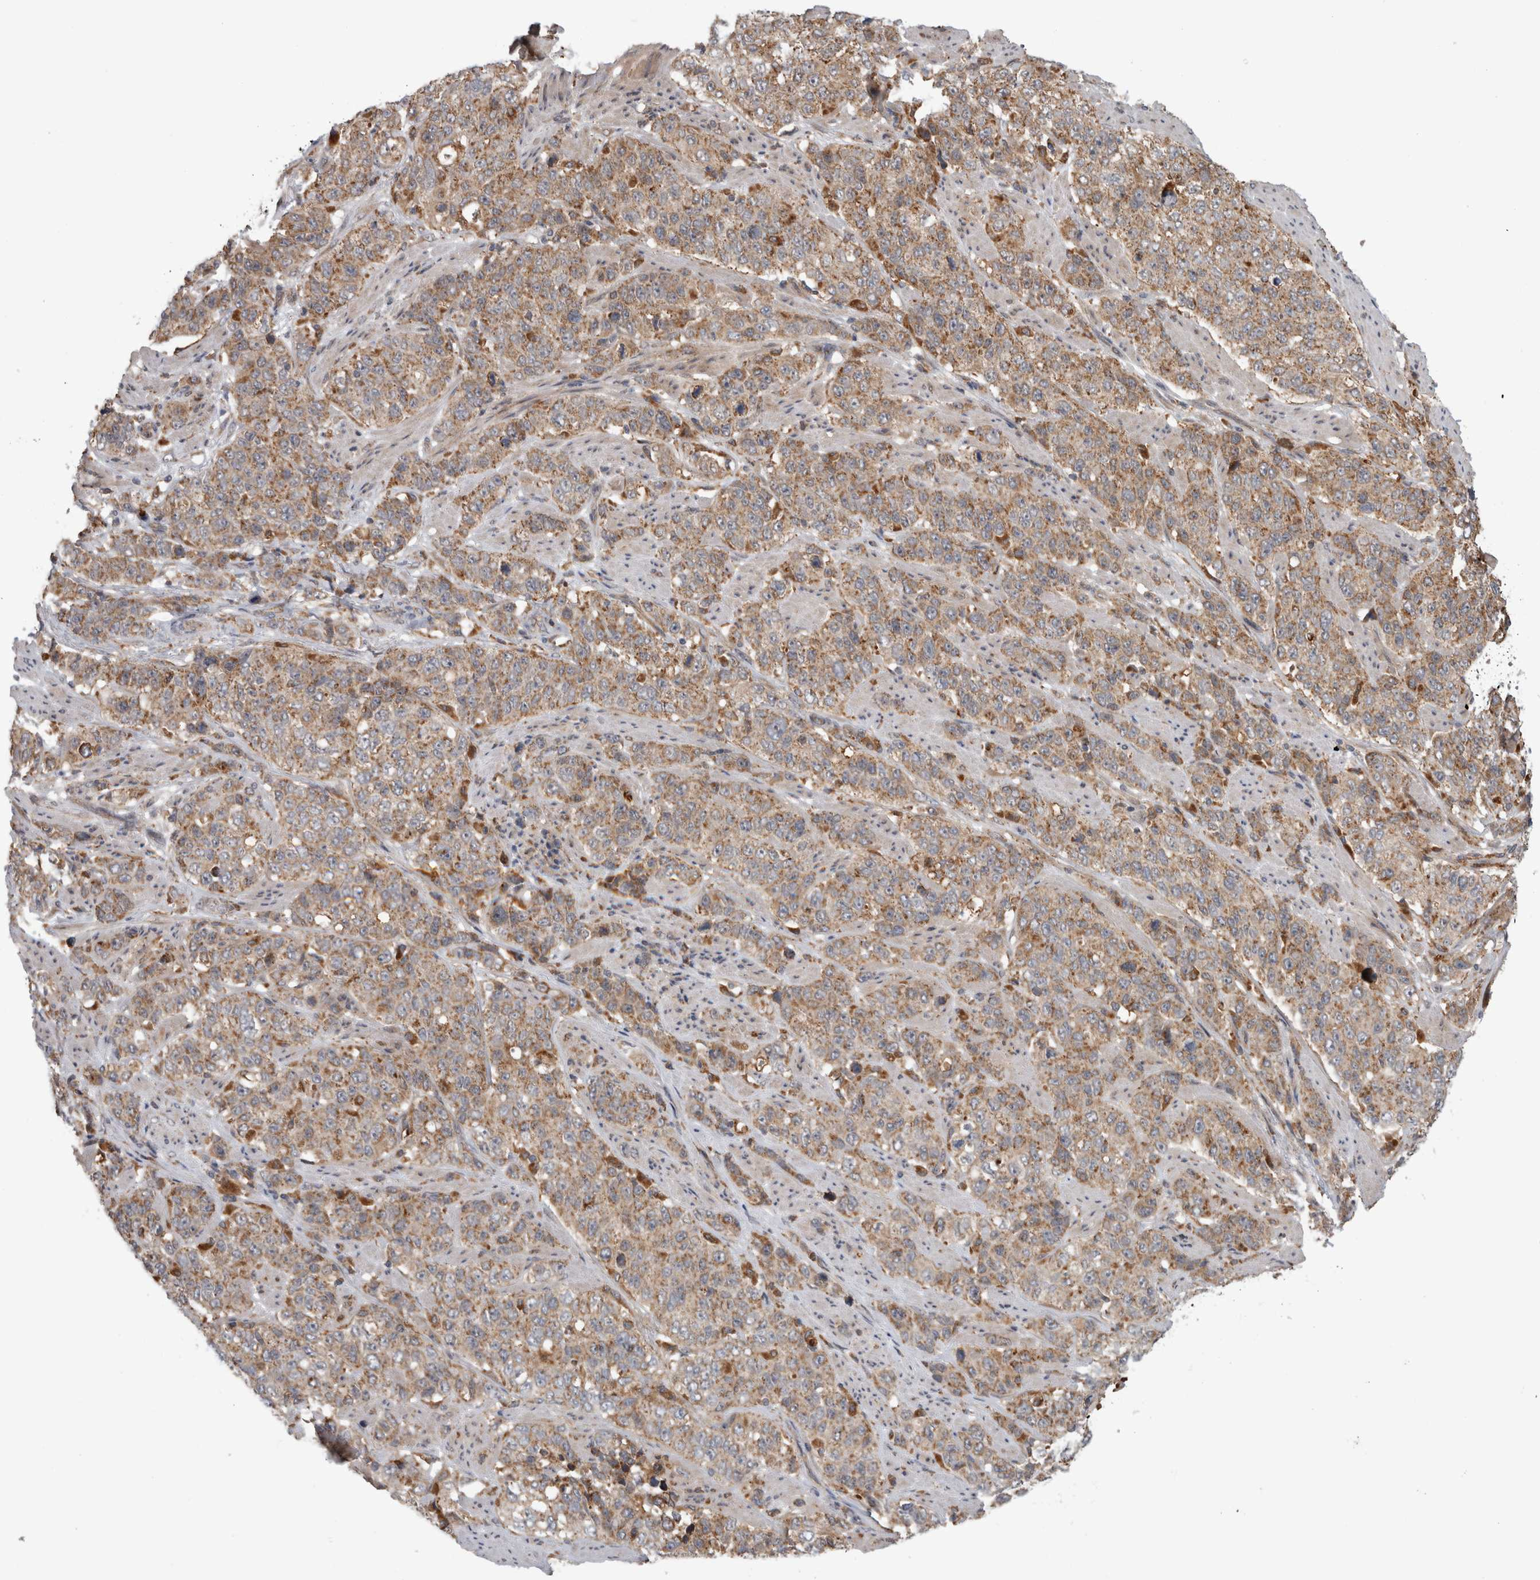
{"staining": {"intensity": "moderate", "quantity": ">75%", "location": "cytoplasmic/membranous"}, "tissue": "stomach cancer", "cell_type": "Tumor cells", "image_type": "cancer", "snomed": [{"axis": "morphology", "description": "Adenocarcinoma, NOS"}, {"axis": "topography", "description": "Stomach"}], "caption": "Stomach cancer (adenocarcinoma) was stained to show a protein in brown. There is medium levels of moderate cytoplasmic/membranous expression in about >75% of tumor cells.", "gene": "ADGRL3", "patient": {"sex": "male", "age": 48}}